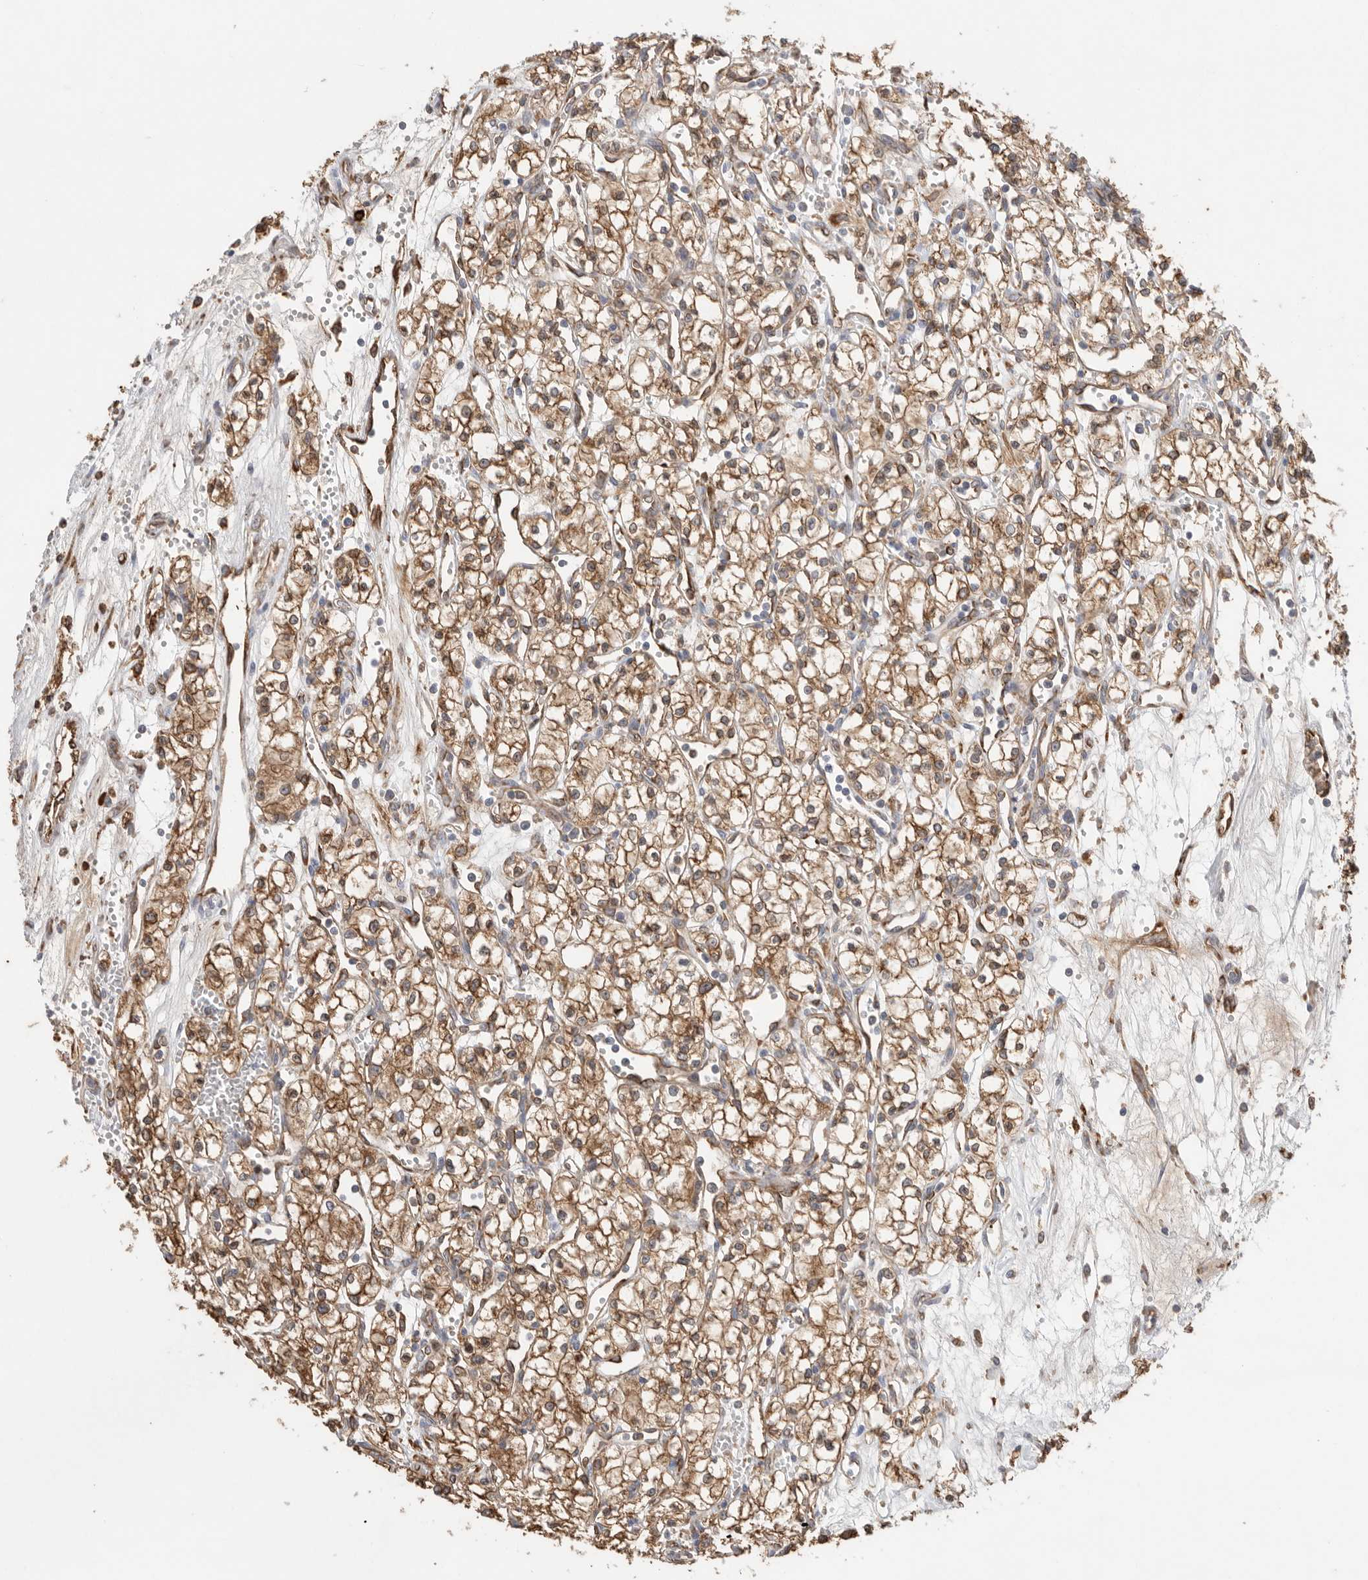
{"staining": {"intensity": "moderate", "quantity": ">75%", "location": "cytoplasmic/membranous"}, "tissue": "renal cancer", "cell_type": "Tumor cells", "image_type": "cancer", "snomed": [{"axis": "morphology", "description": "Adenocarcinoma, NOS"}, {"axis": "topography", "description": "Kidney"}], "caption": "Protein expression analysis of human renal adenocarcinoma reveals moderate cytoplasmic/membranous positivity in approximately >75% of tumor cells.", "gene": "BLOC1S5", "patient": {"sex": "male", "age": 59}}